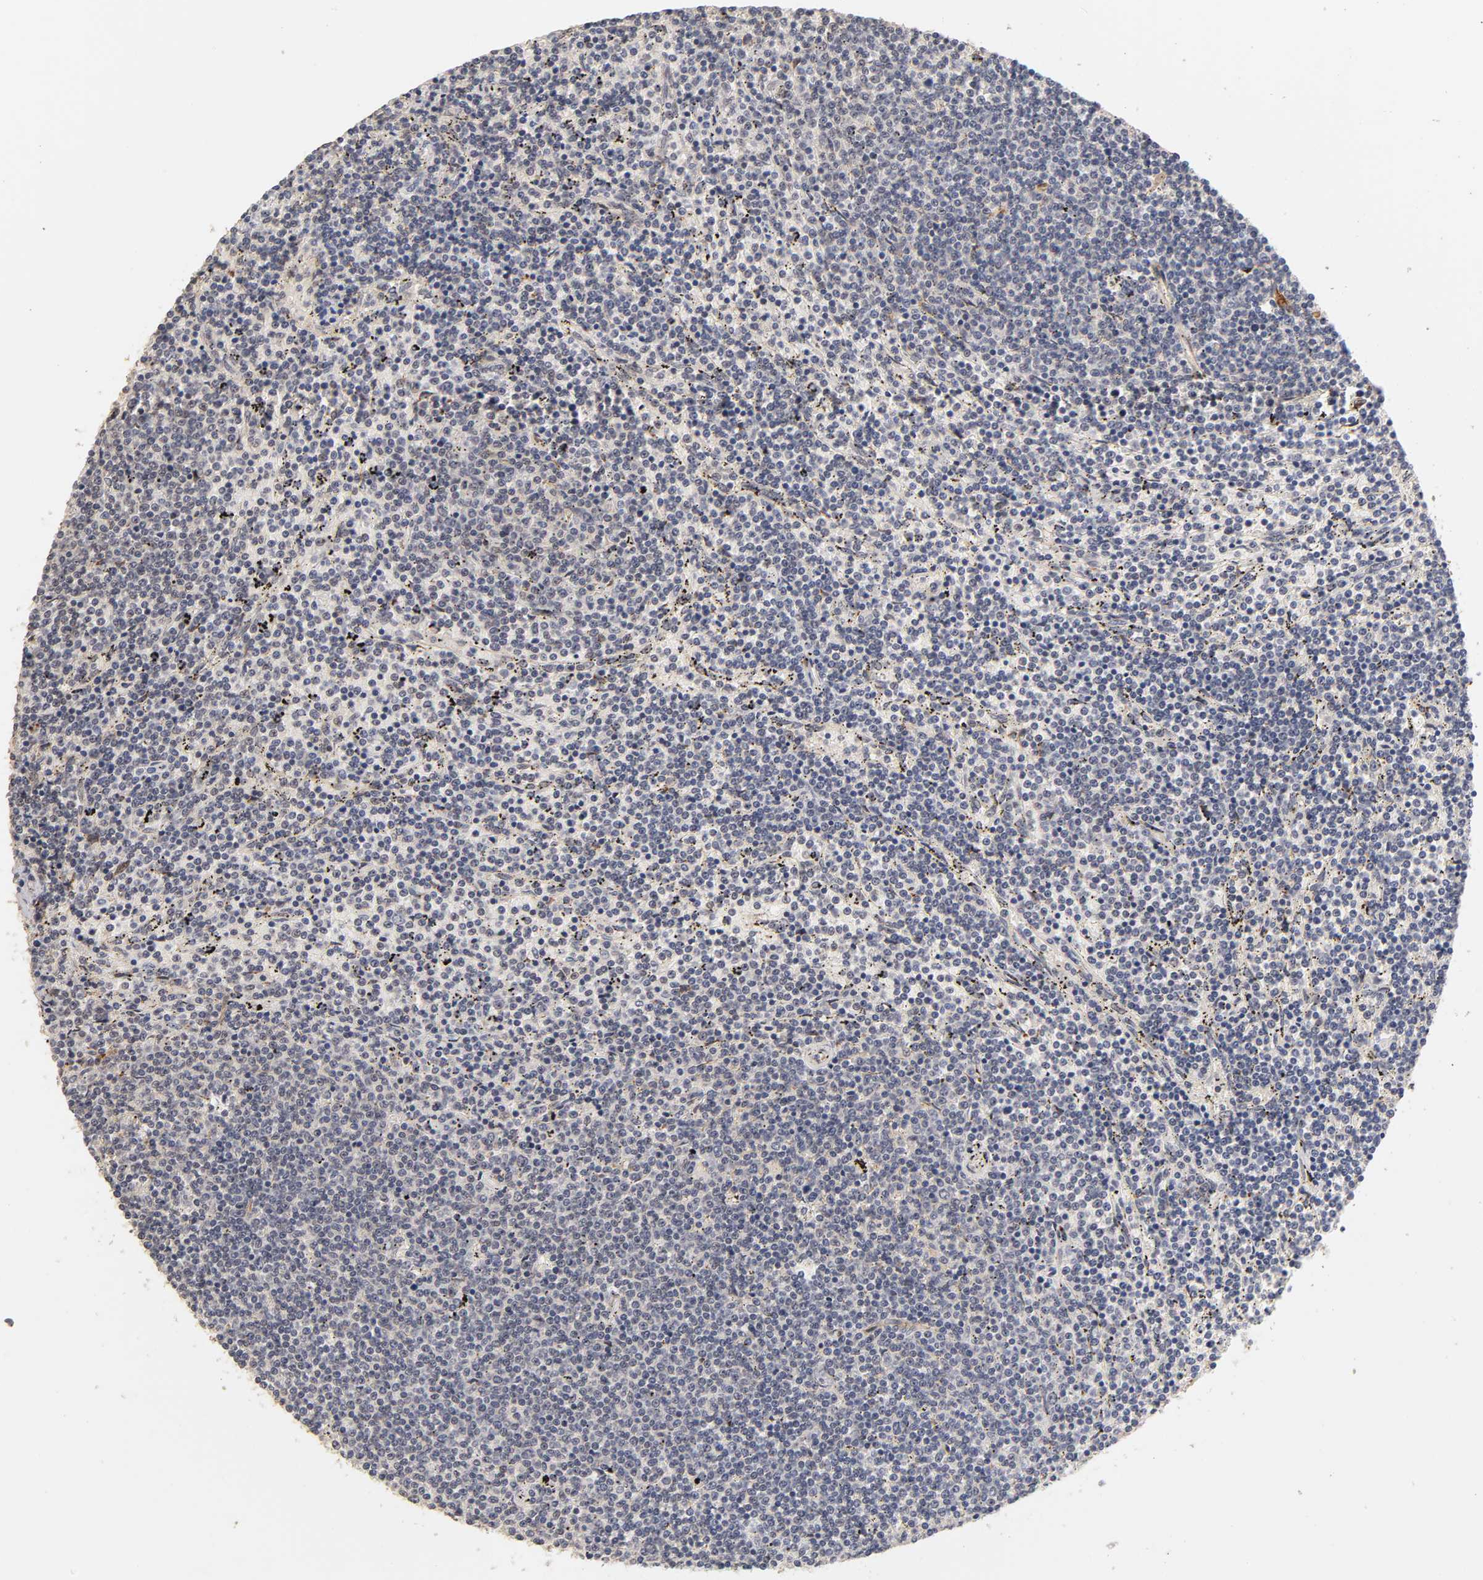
{"staining": {"intensity": "negative", "quantity": "none", "location": "none"}, "tissue": "lymphoma", "cell_type": "Tumor cells", "image_type": "cancer", "snomed": [{"axis": "morphology", "description": "Malignant lymphoma, non-Hodgkin's type, Low grade"}, {"axis": "topography", "description": "Spleen"}], "caption": "DAB (3,3'-diaminobenzidine) immunohistochemical staining of malignant lymphoma, non-Hodgkin's type (low-grade) displays no significant expression in tumor cells.", "gene": "LAMB1", "patient": {"sex": "female", "age": 50}}